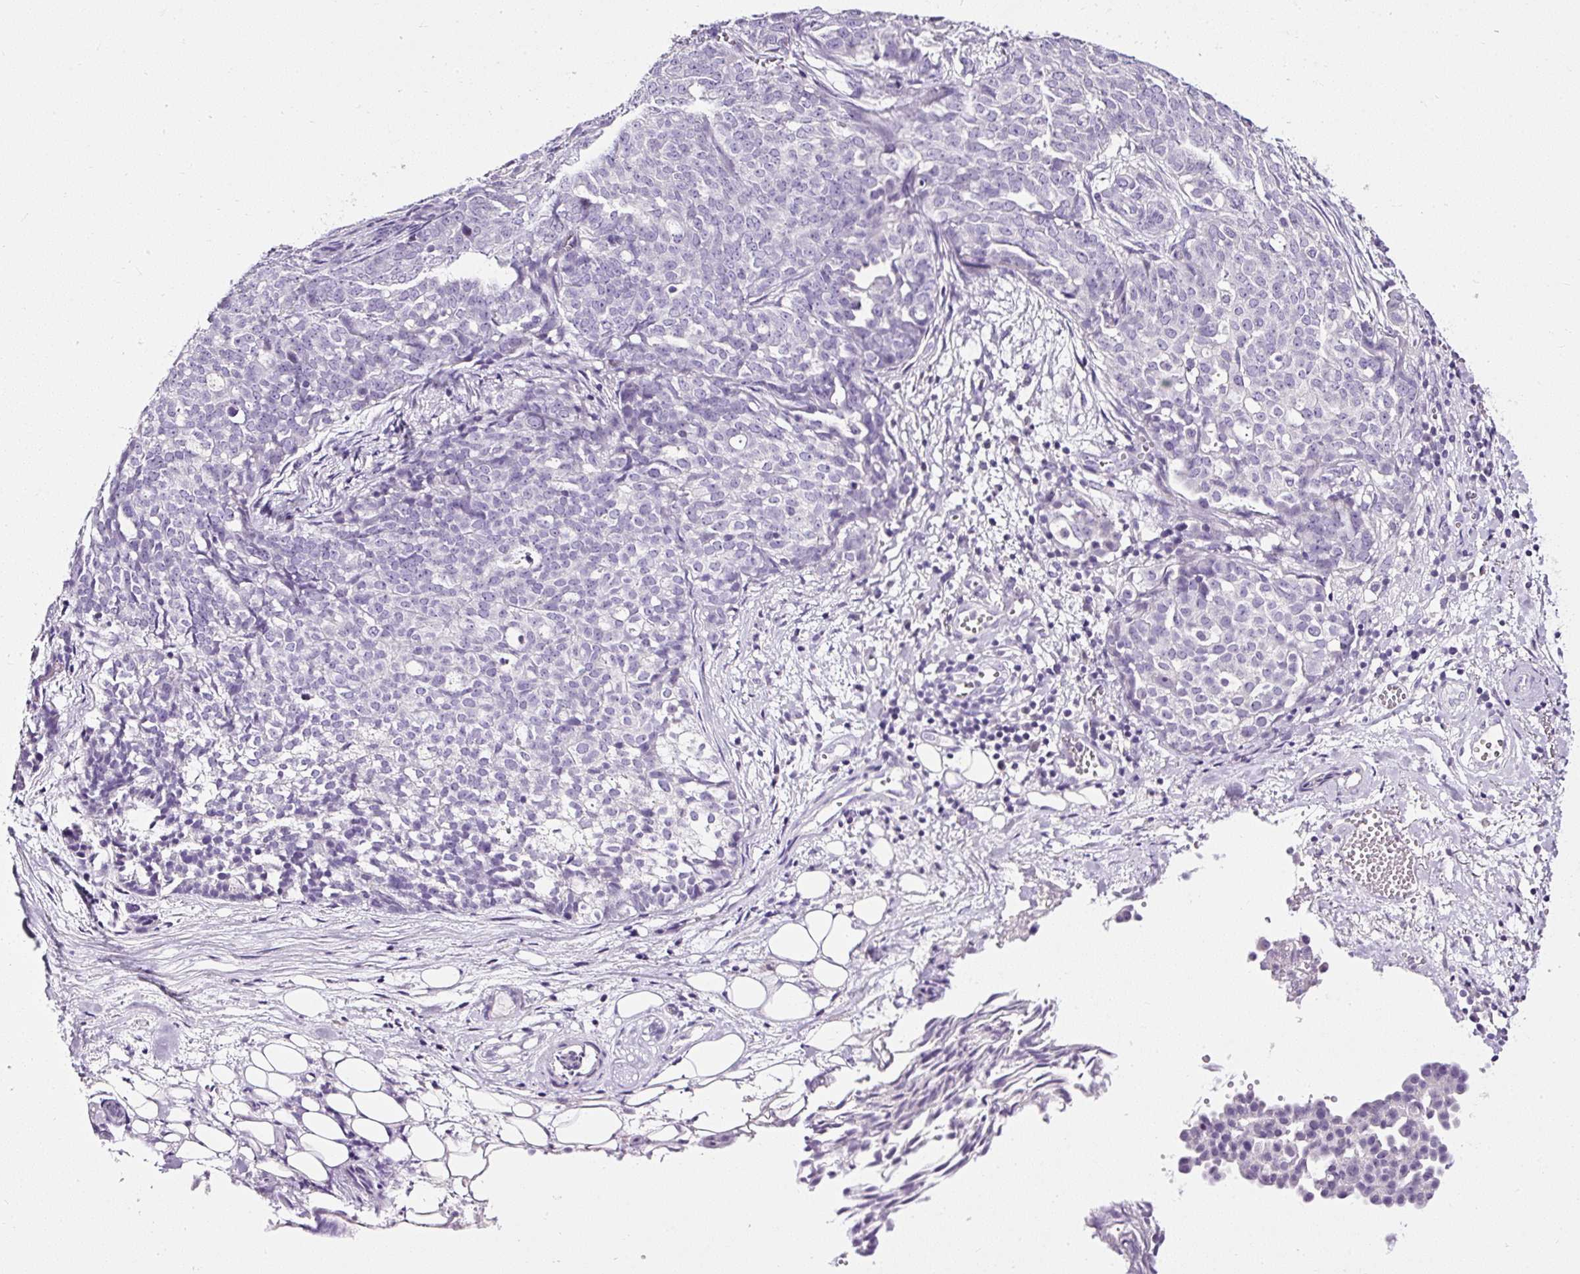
{"staining": {"intensity": "negative", "quantity": "none", "location": "none"}, "tissue": "ovarian cancer", "cell_type": "Tumor cells", "image_type": "cancer", "snomed": [{"axis": "morphology", "description": "Cystadenocarcinoma, serous, NOS"}, {"axis": "topography", "description": "Soft tissue"}, {"axis": "topography", "description": "Ovary"}], "caption": "Immunohistochemistry (IHC) of serous cystadenocarcinoma (ovarian) shows no positivity in tumor cells.", "gene": "ATP2A1", "patient": {"sex": "female", "age": 57}}